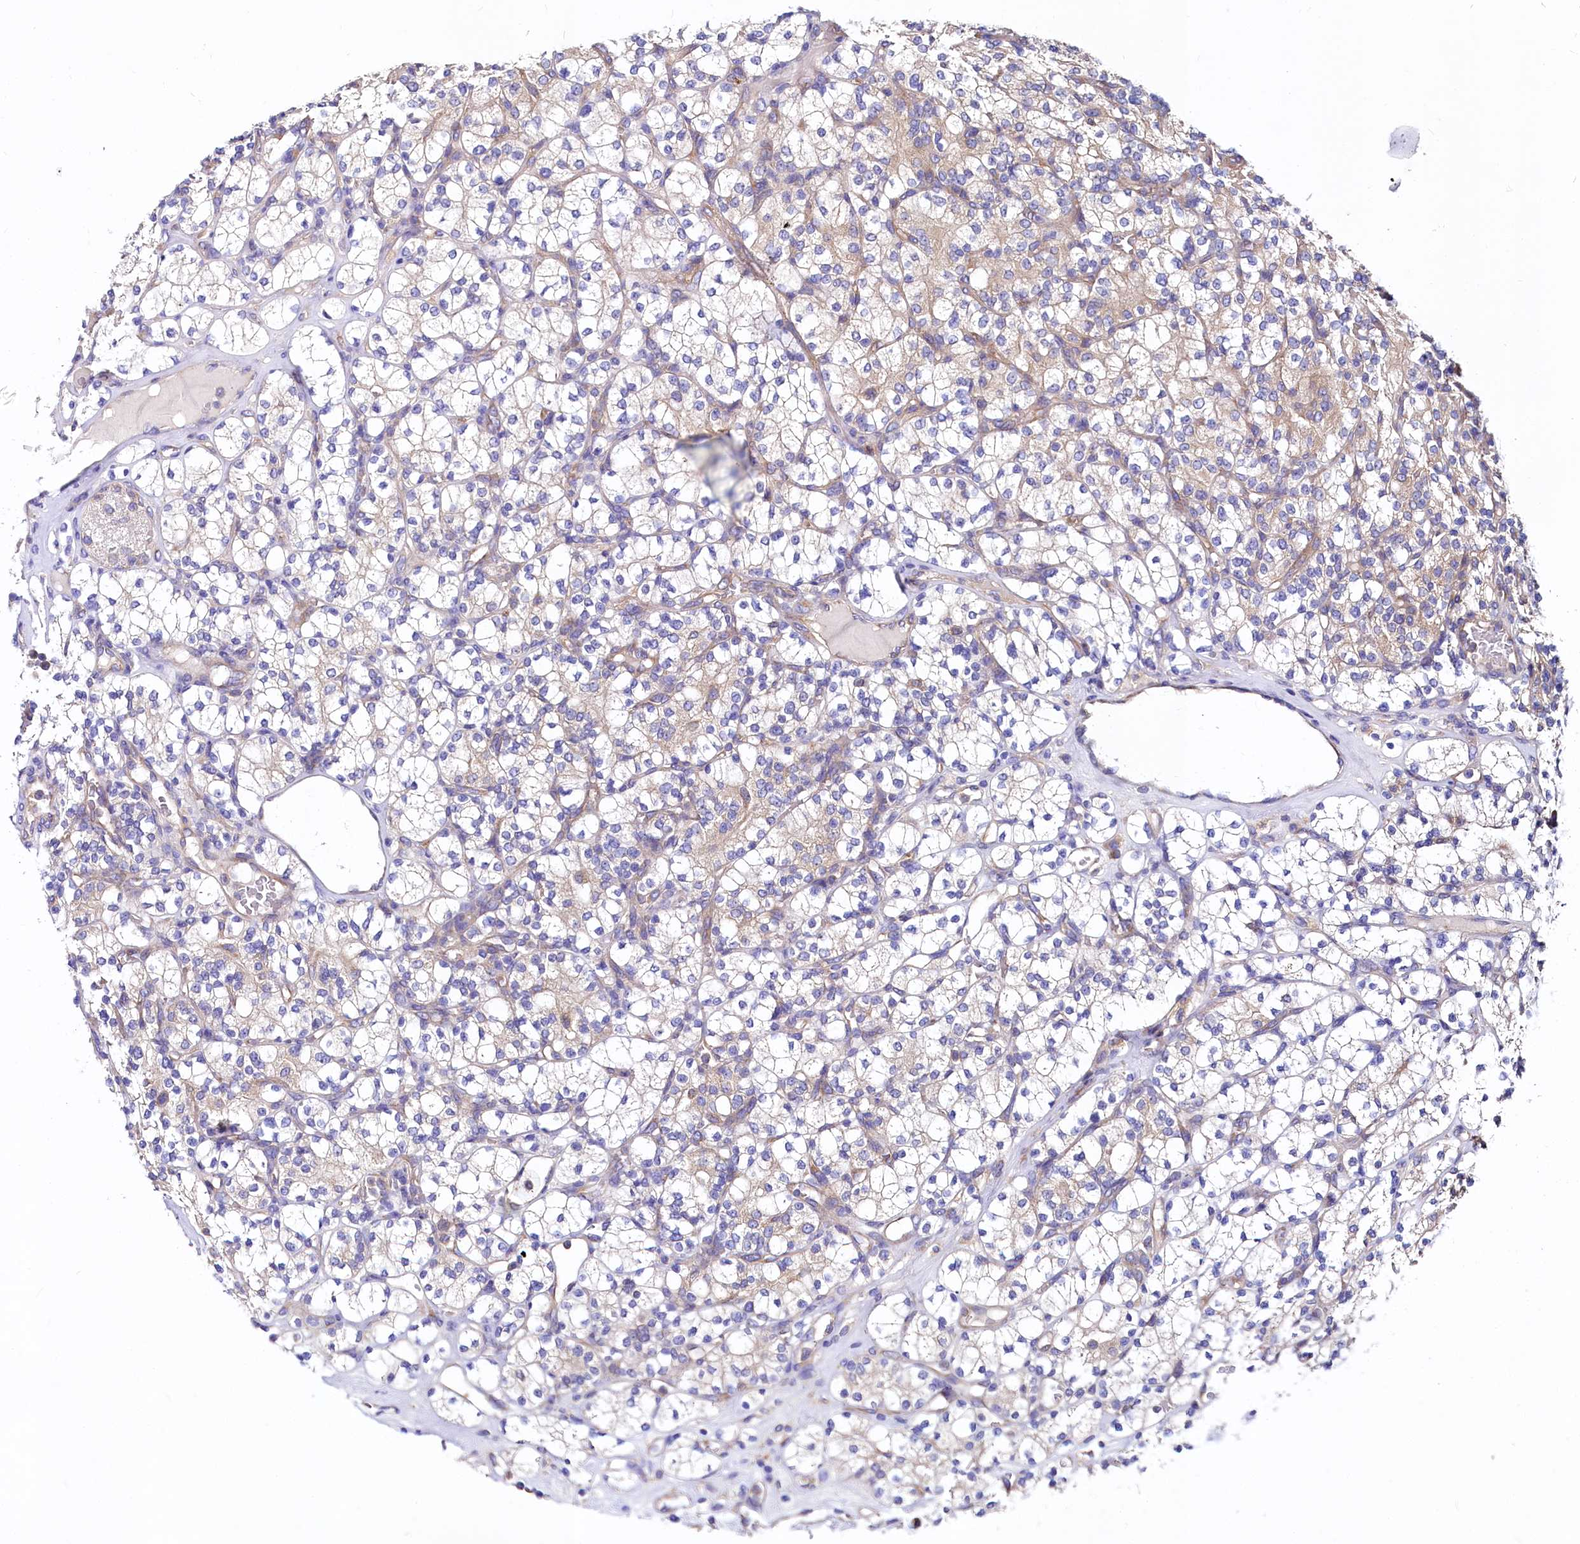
{"staining": {"intensity": "weak", "quantity": "<25%", "location": "cytoplasmic/membranous"}, "tissue": "renal cancer", "cell_type": "Tumor cells", "image_type": "cancer", "snomed": [{"axis": "morphology", "description": "Adenocarcinoma, NOS"}, {"axis": "topography", "description": "Kidney"}], "caption": "This is an immunohistochemistry image of human renal adenocarcinoma. There is no positivity in tumor cells.", "gene": "QARS1", "patient": {"sex": "male", "age": 77}}